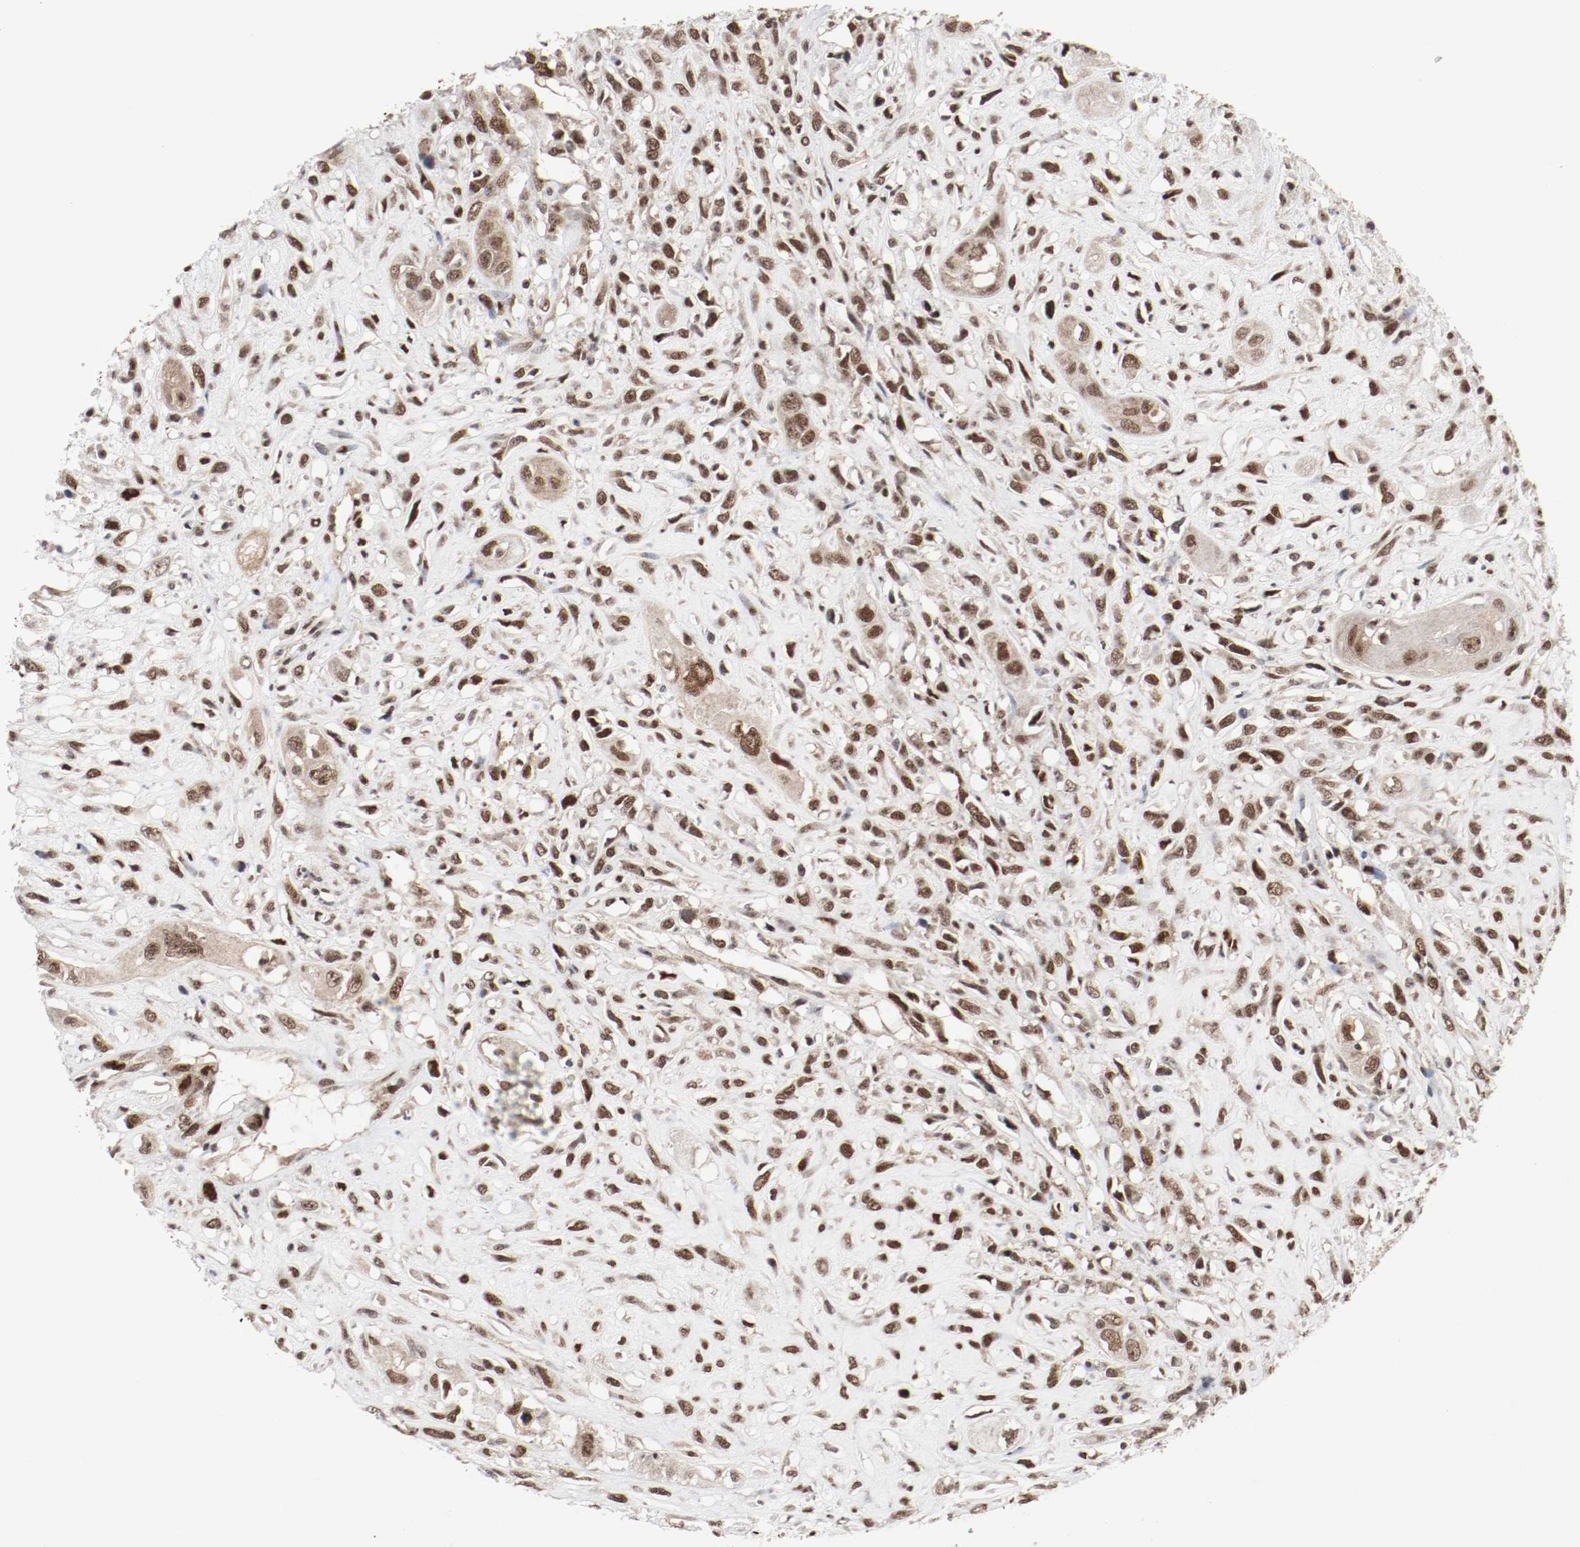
{"staining": {"intensity": "strong", "quantity": ">75%", "location": "cytoplasmic/membranous,nuclear"}, "tissue": "head and neck cancer", "cell_type": "Tumor cells", "image_type": "cancer", "snomed": [{"axis": "morphology", "description": "Necrosis, NOS"}, {"axis": "morphology", "description": "Neoplasm, malignant, NOS"}, {"axis": "topography", "description": "Salivary gland"}, {"axis": "topography", "description": "Head-Neck"}], "caption": "Strong cytoplasmic/membranous and nuclear protein staining is identified in approximately >75% of tumor cells in head and neck cancer (neoplasm (malignant)).", "gene": "CSNK2B", "patient": {"sex": "male", "age": 43}}